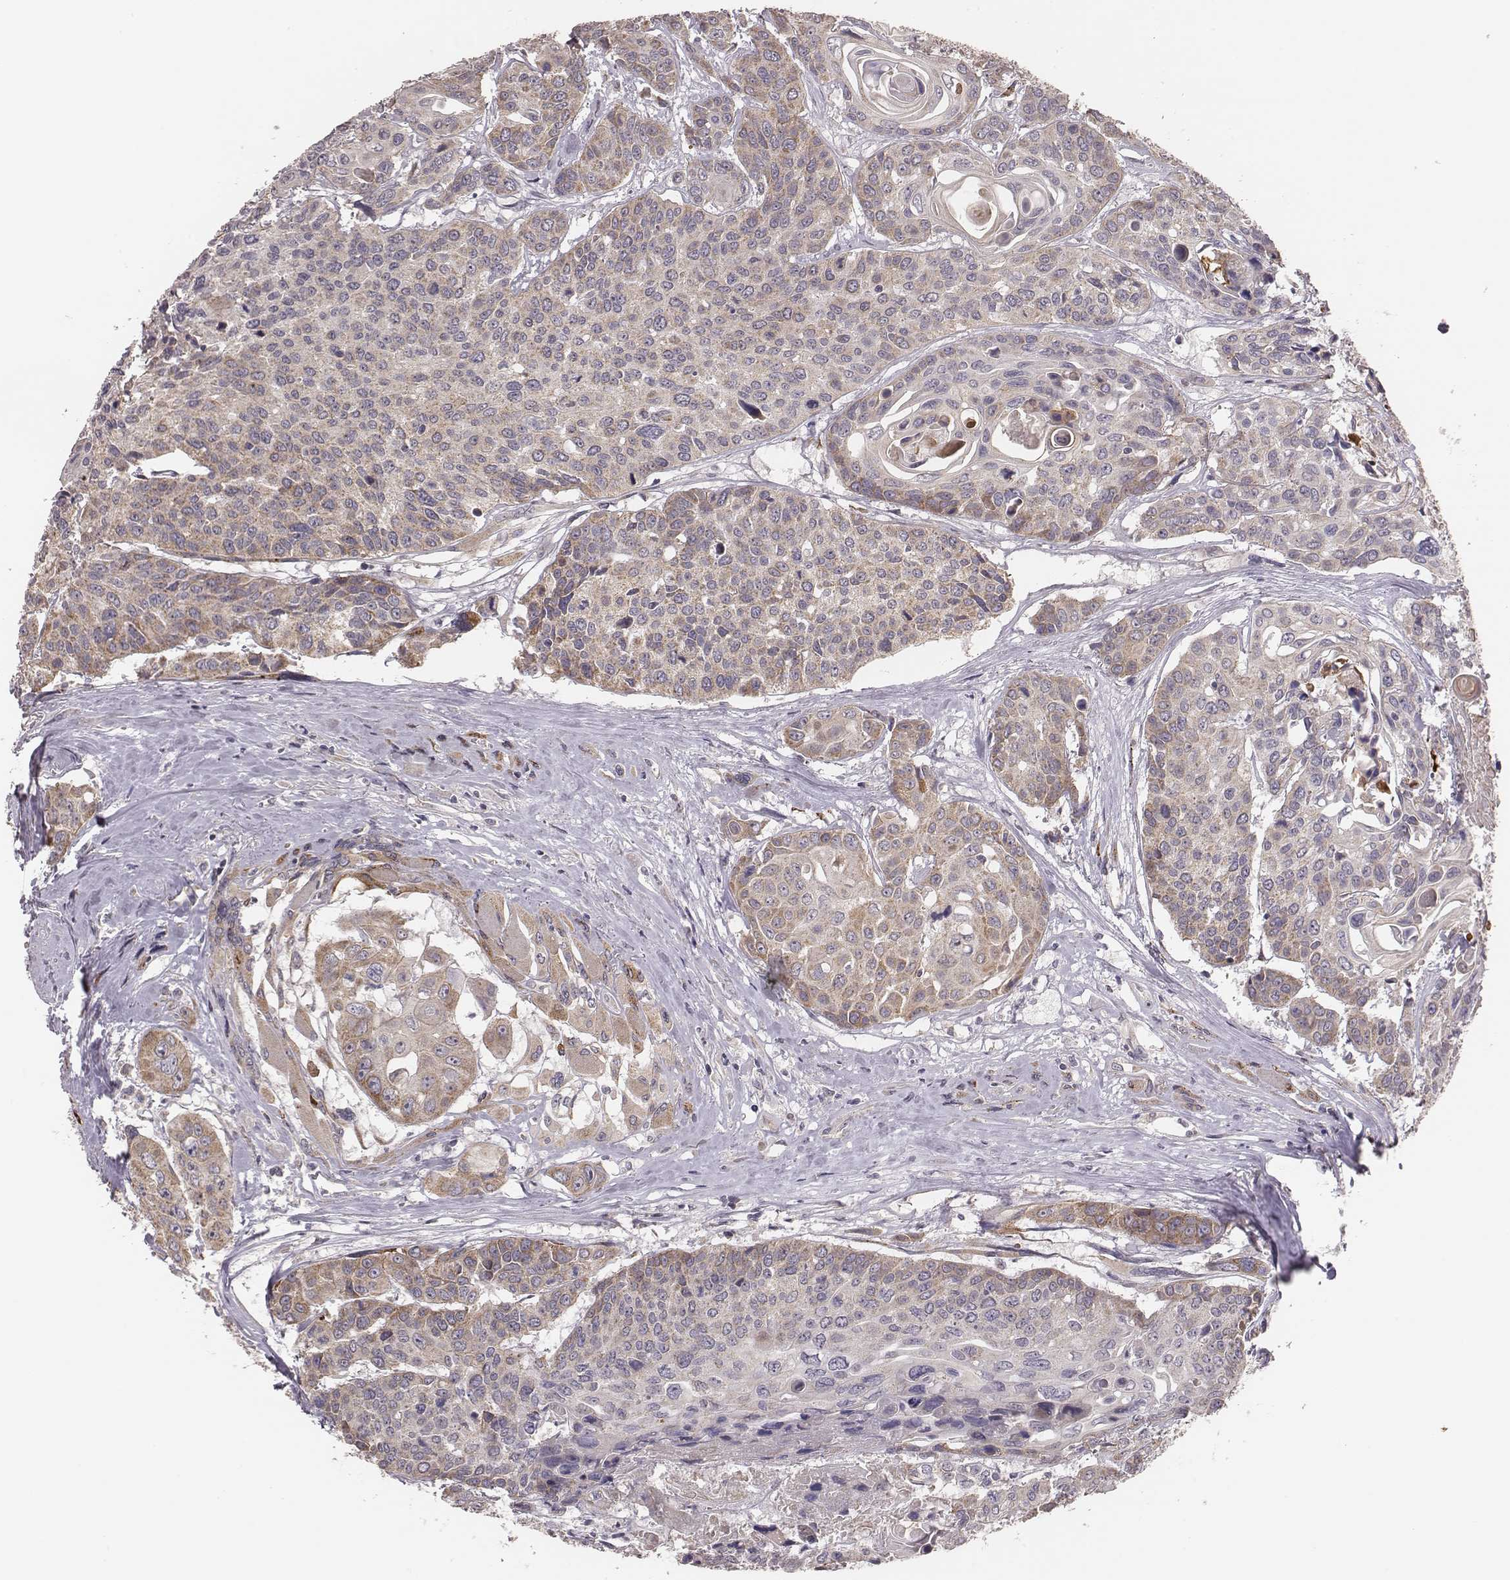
{"staining": {"intensity": "weak", "quantity": ">75%", "location": "cytoplasmic/membranous"}, "tissue": "head and neck cancer", "cell_type": "Tumor cells", "image_type": "cancer", "snomed": [{"axis": "morphology", "description": "Squamous cell carcinoma, NOS"}, {"axis": "topography", "description": "Oral tissue"}, {"axis": "topography", "description": "Head-Neck"}], "caption": "The image reveals staining of head and neck squamous cell carcinoma, revealing weak cytoplasmic/membranous protein positivity (brown color) within tumor cells.", "gene": "HAVCR1", "patient": {"sex": "male", "age": 56}}